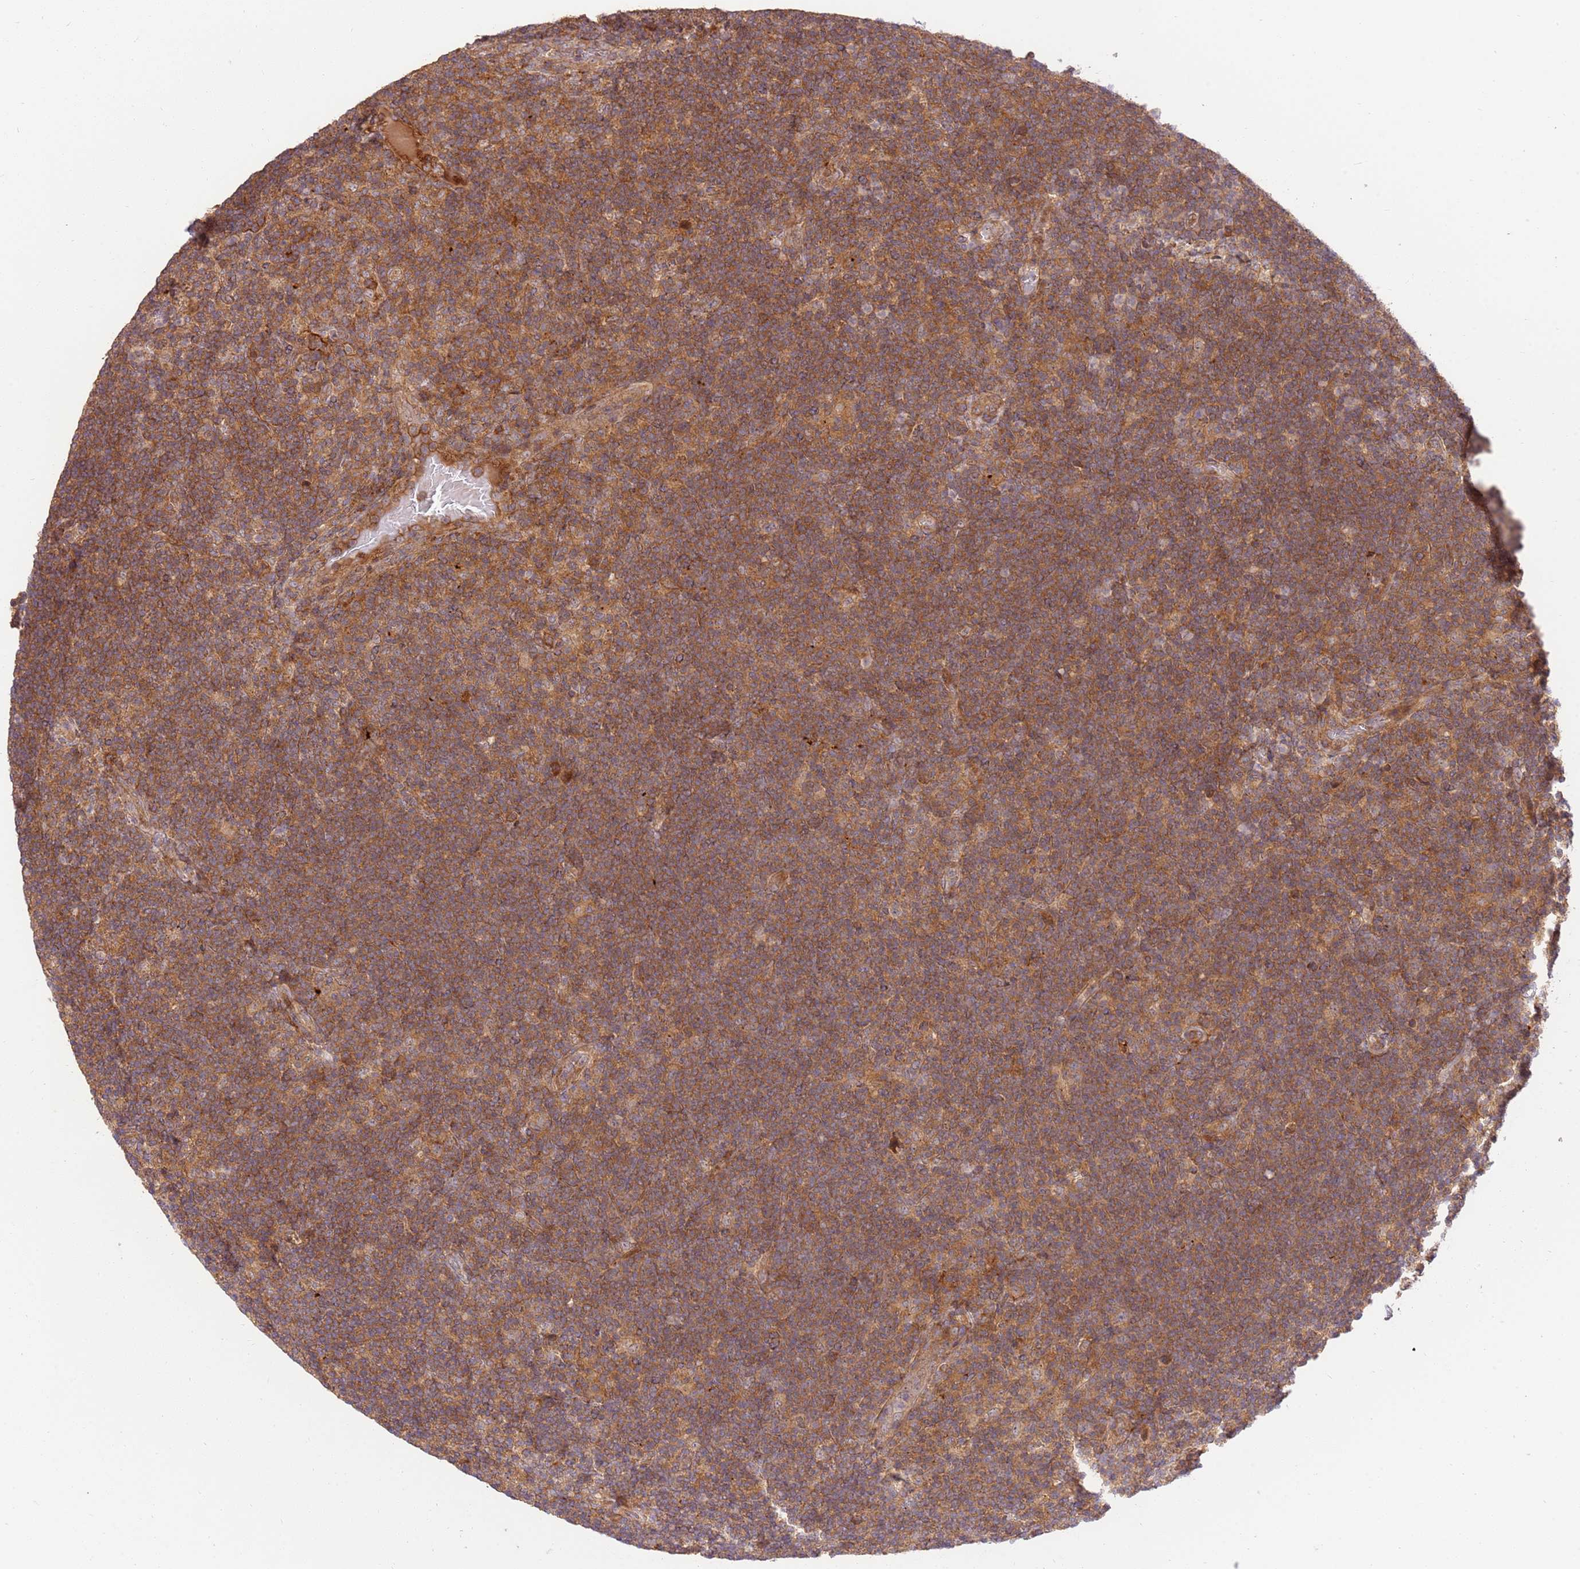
{"staining": {"intensity": "weak", "quantity": ">75%", "location": "cytoplasmic/membranous"}, "tissue": "lymphoma", "cell_type": "Tumor cells", "image_type": "cancer", "snomed": [{"axis": "morphology", "description": "Hodgkin's disease, NOS"}, {"axis": "topography", "description": "Lymph node"}], "caption": "Immunohistochemistry (IHC) photomicrograph of human lymphoma stained for a protein (brown), which demonstrates low levels of weak cytoplasmic/membranous expression in approximately >75% of tumor cells.", "gene": "GAREM1", "patient": {"sex": "female", "age": 57}}